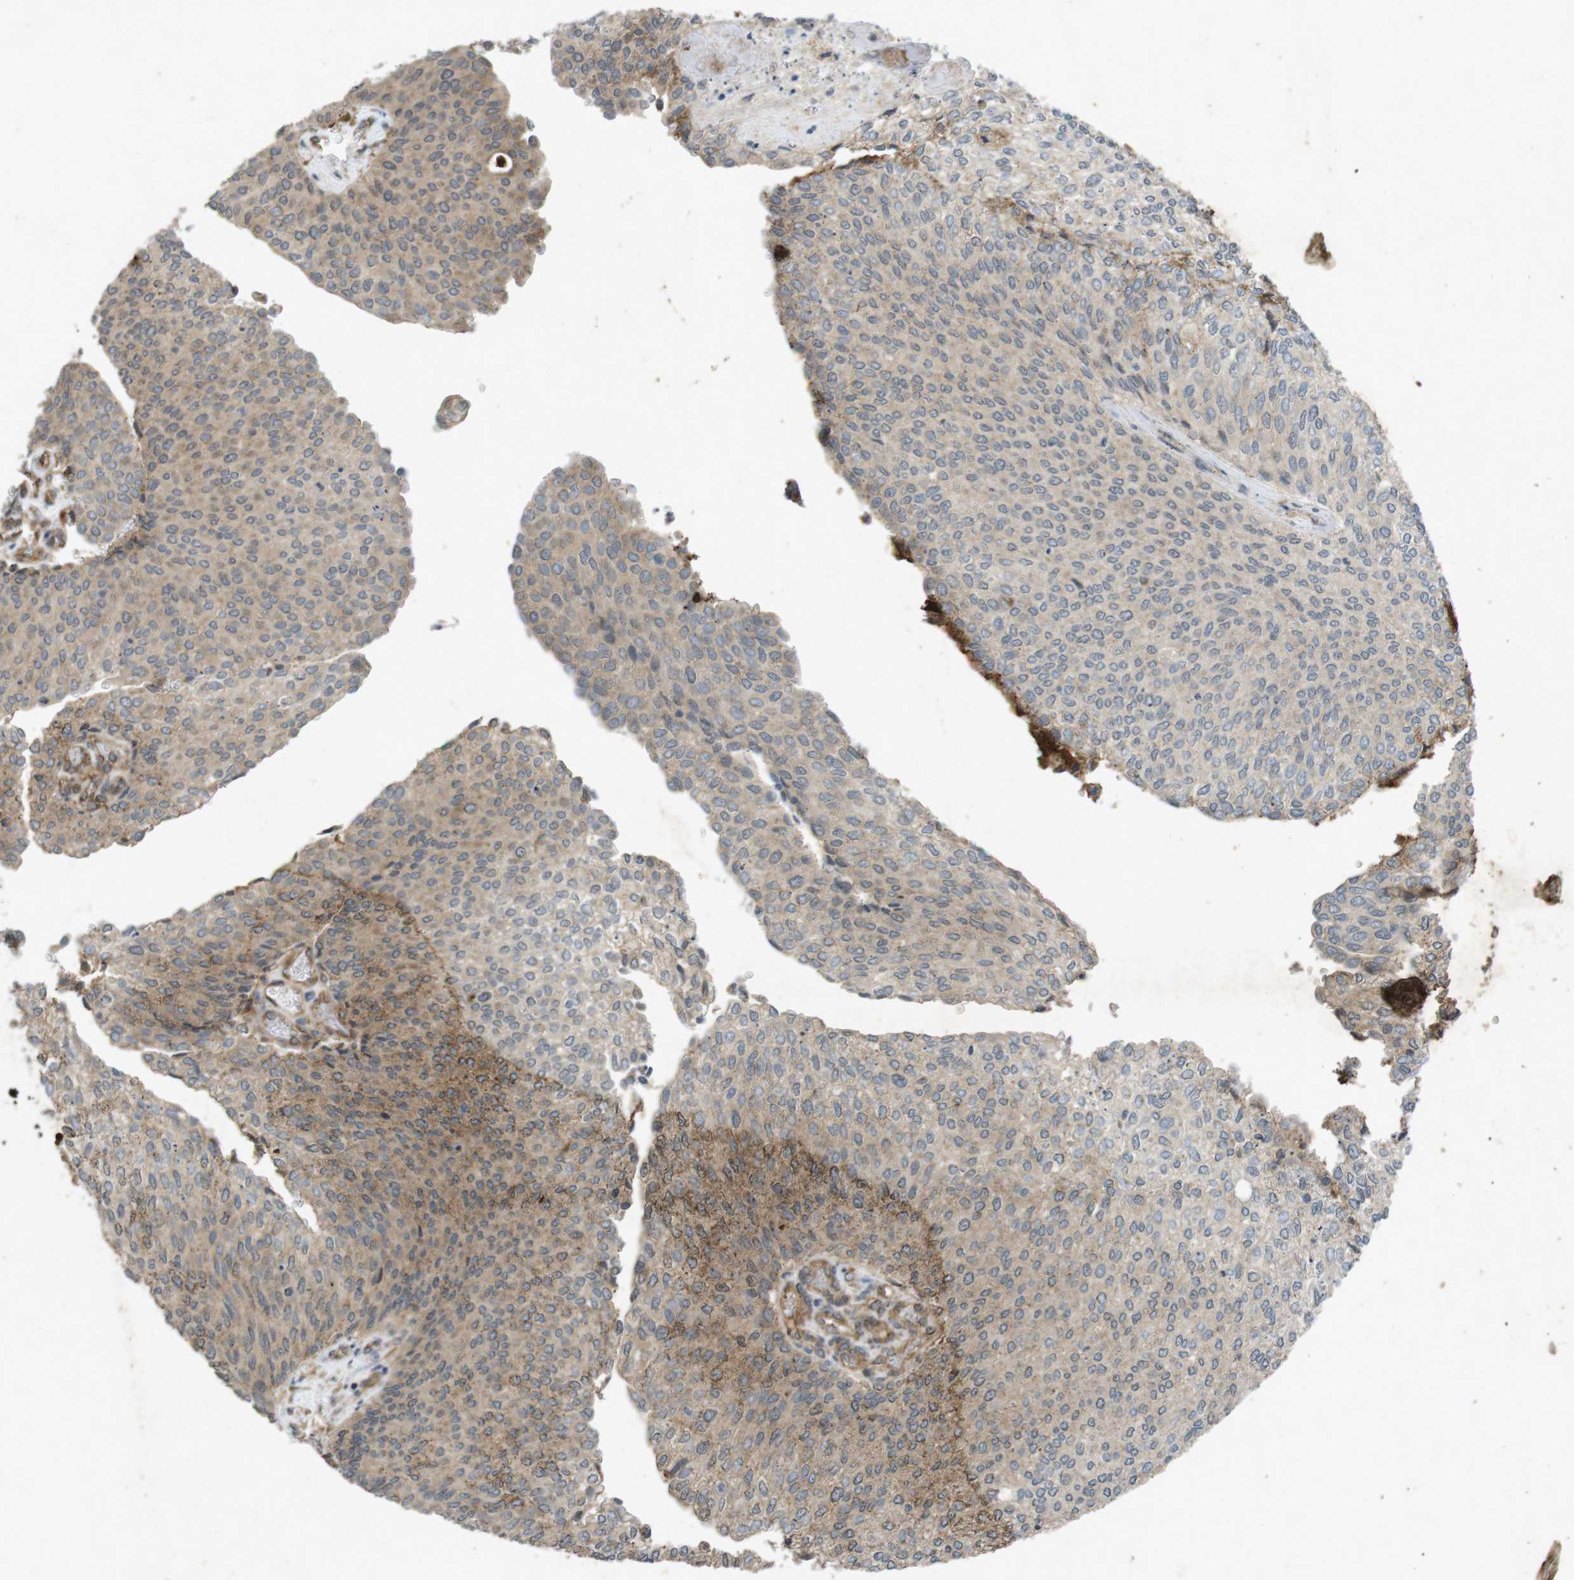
{"staining": {"intensity": "weak", "quantity": "<25%", "location": "cytoplasmic/membranous"}, "tissue": "urothelial cancer", "cell_type": "Tumor cells", "image_type": "cancer", "snomed": [{"axis": "morphology", "description": "Urothelial carcinoma, Low grade"}, {"axis": "topography", "description": "Urinary bladder"}], "caption": "This micrograph is of urothelial cancer stained with IHC to label a protein in brown with the nuclei are counter-stained blue. There is no expression in tumor cells.", "gene": "FLCN", "patient": {"sex": "female", "age": 79}}